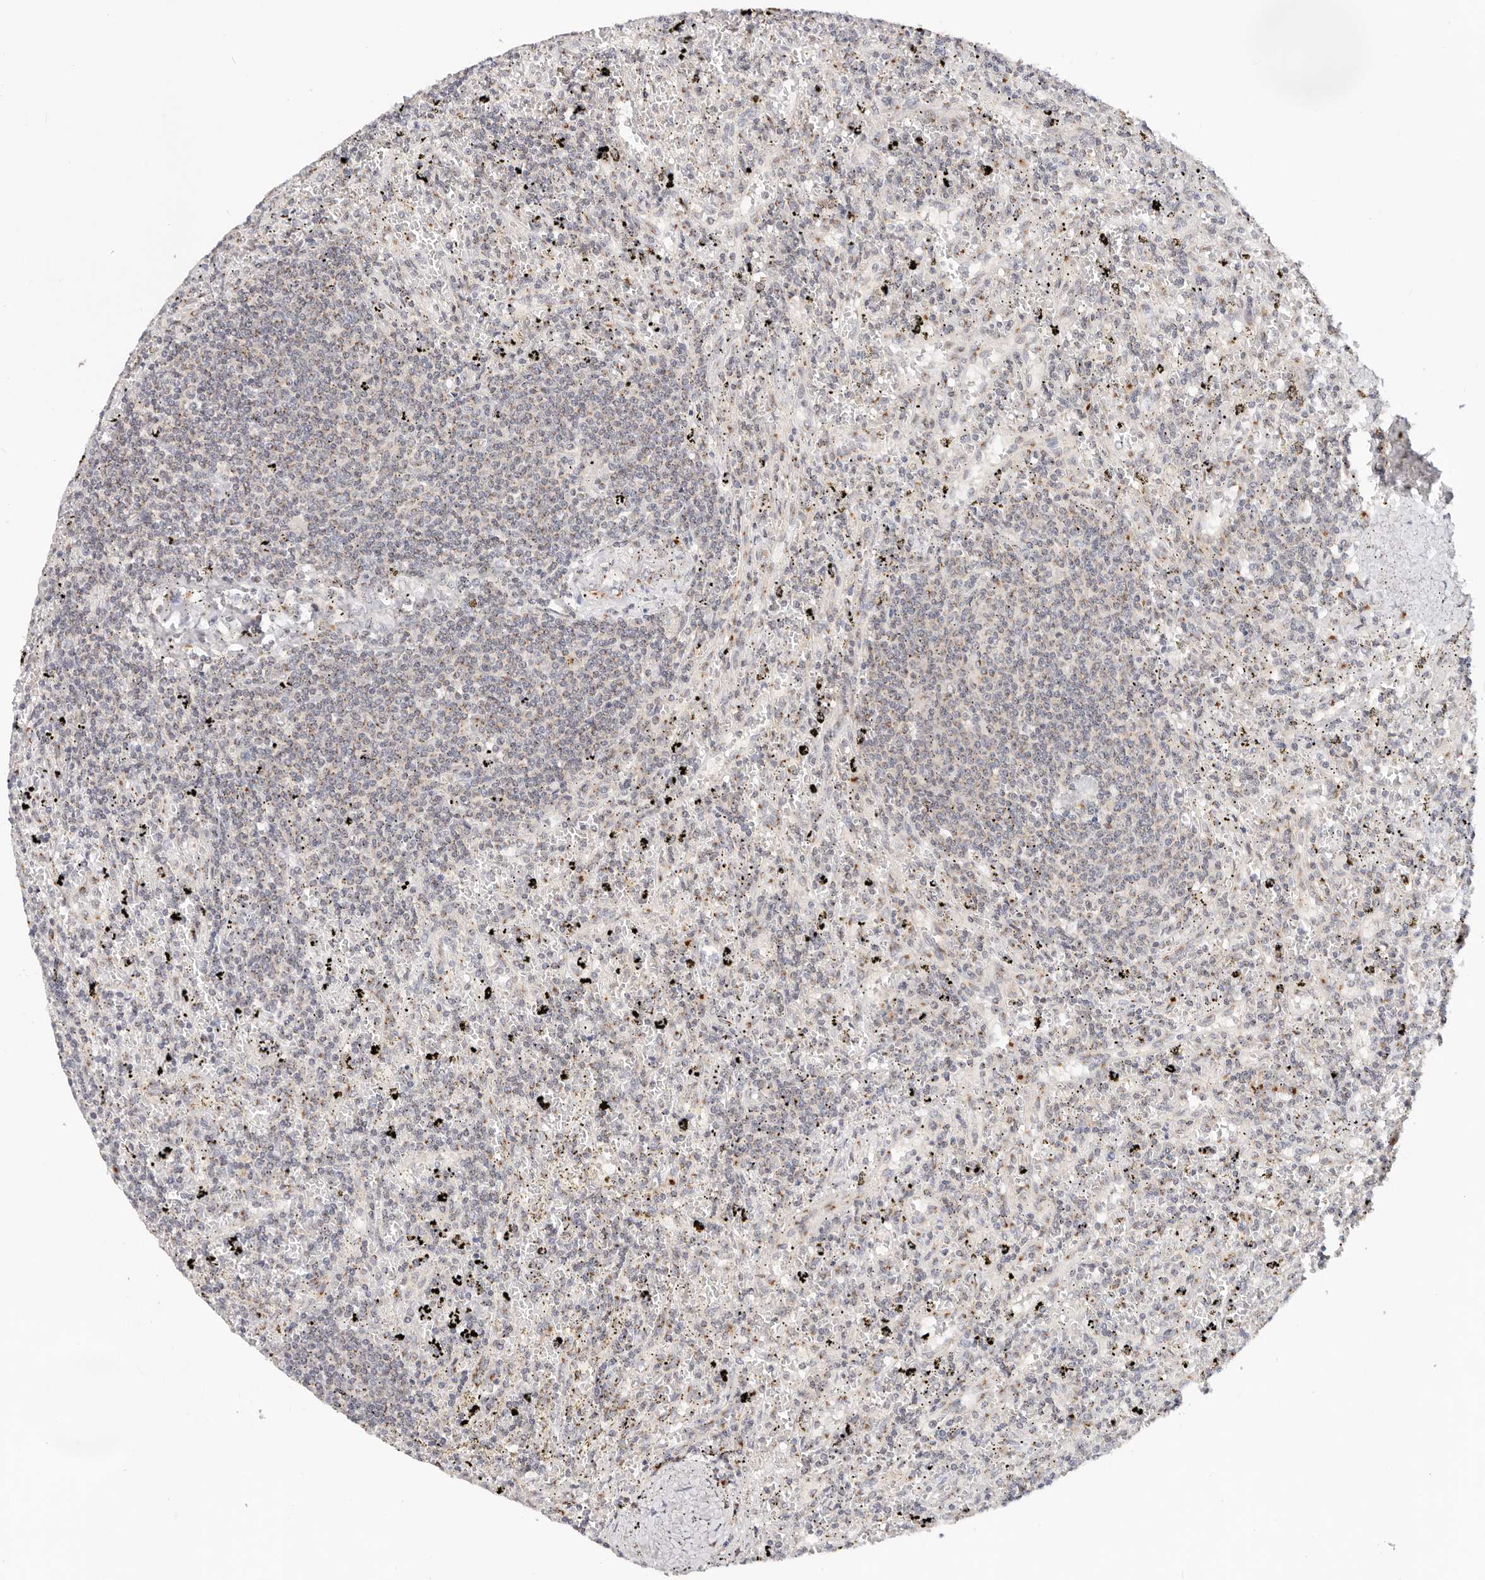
{"staining": {"intensity": "weak", "quantity": "25%-75%", "location": "cytoplasmic/membranous"}, "tissue": "lymphoma", "cell_type": "Tumor cells", "image_type": "cancer", "snomed": [{"axis": "morphology", "description": "Malignant lymphoma, non-Hodgkin's type, Low grade"}, {"axis": "topography", "description": "Spleen"}], "caption": "IHC histopathology image of low-grade malignant lymphoma, non-Hodgkin's type stained for a protein (brown), which shows low levels of weak cytoplasmic/membranous expression in about 25%-75% of tumor cells.", "gene": "VIPAS39", "patient": {"sex": "male", "age": 76}}